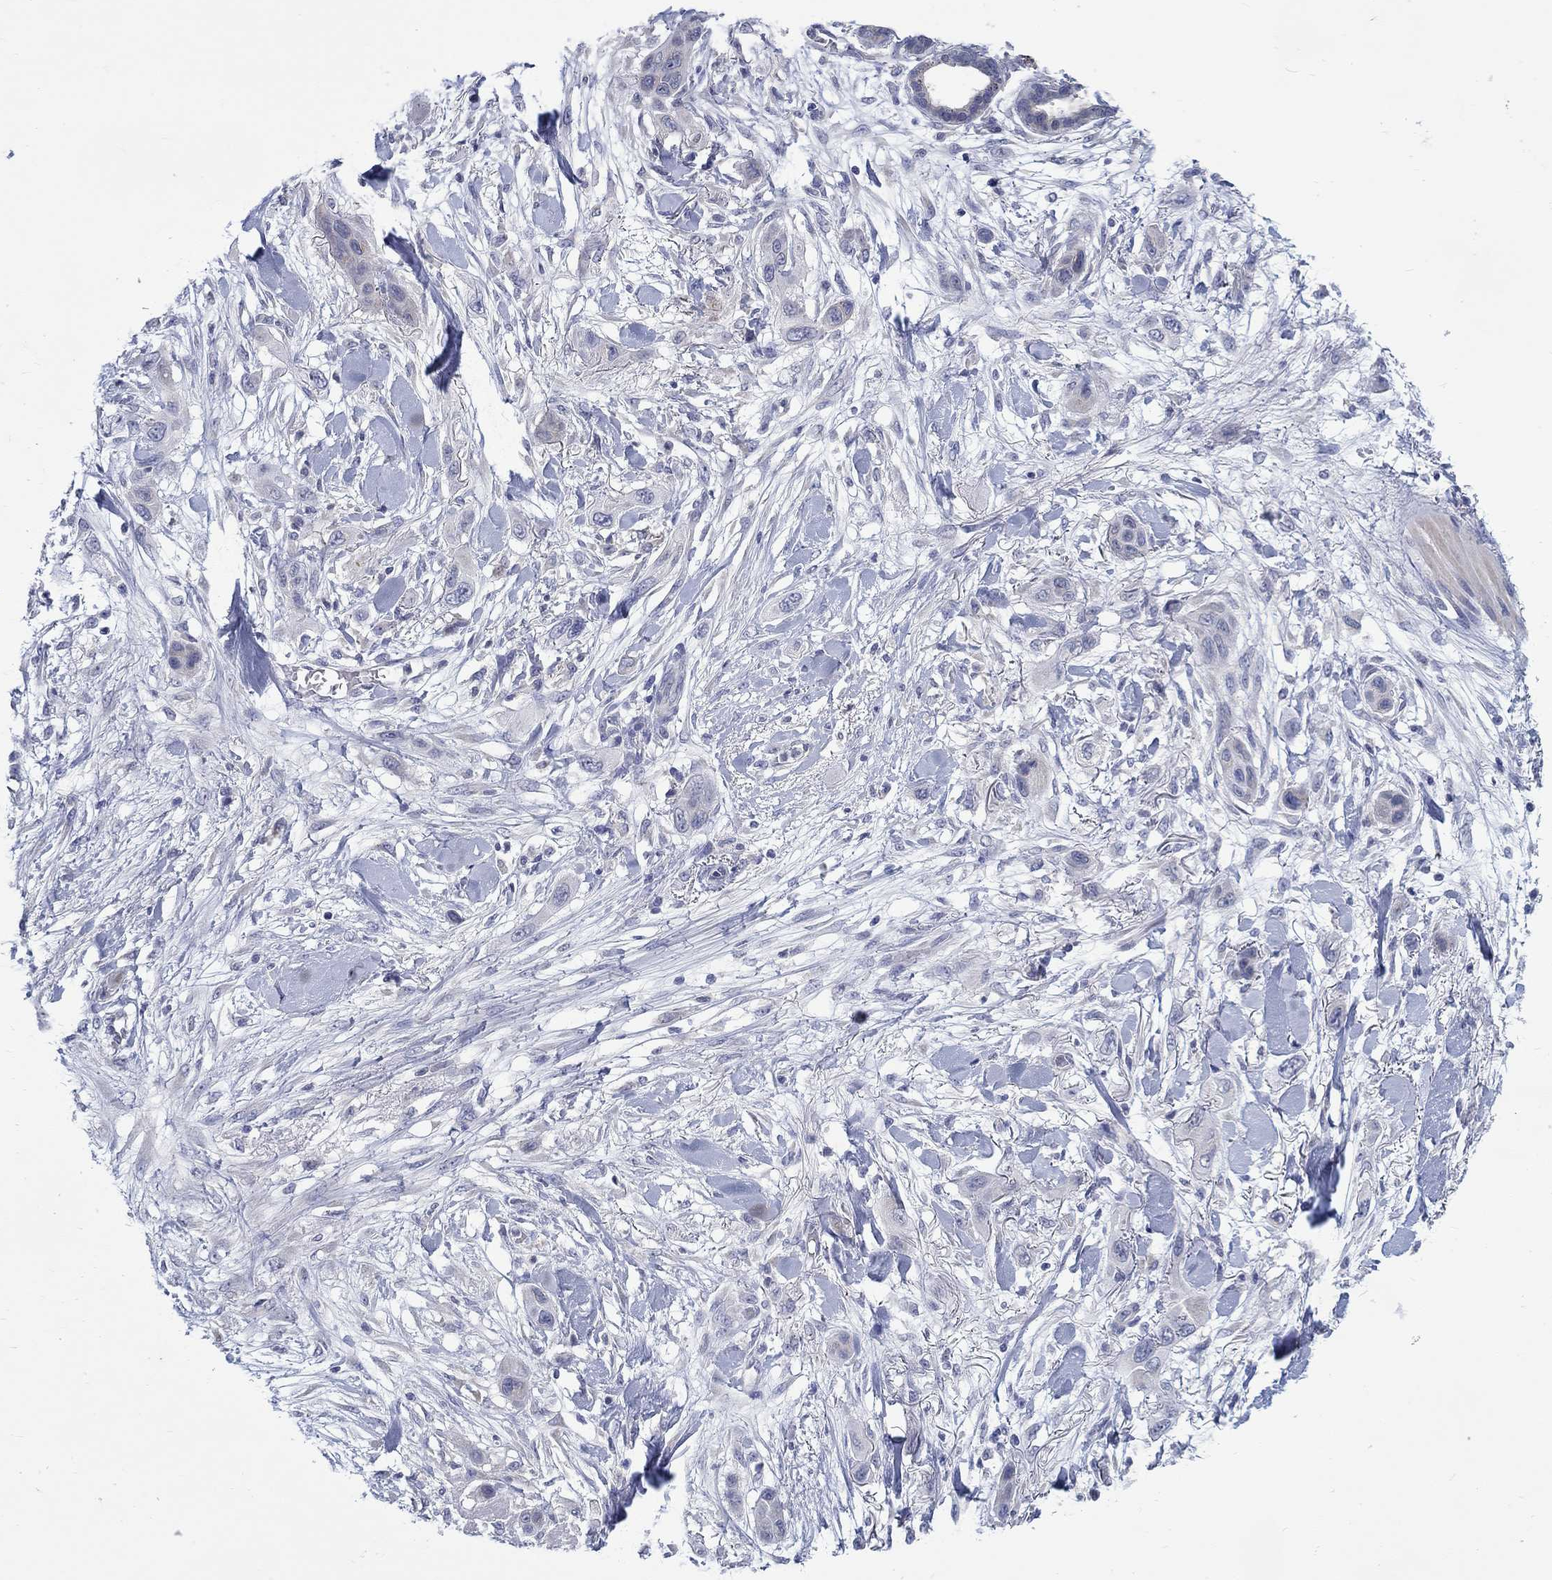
{"staining": {"intensity": "negative", "quantity": "none", "location": "none"}, "tissue": "skin cancer", "cell_type": "Tumor cells", "image_type": "cancer", "snomed": [{"axis": "morphology", "description": "Squamous cell carcinoma, NOS"}, {"axis": "topography", "description": "Skin"}], "caption": "Image shows no significant protein staining in tumor cells of skin squamous cell carcinoma. (DAB (3,3'-diaminobenzidine) immunohistochemistry (IHC) visualized using brightfield microscopy, high magnification).", "gene": "ABCA4", "patient": {"sex": "male", "age": 79}}